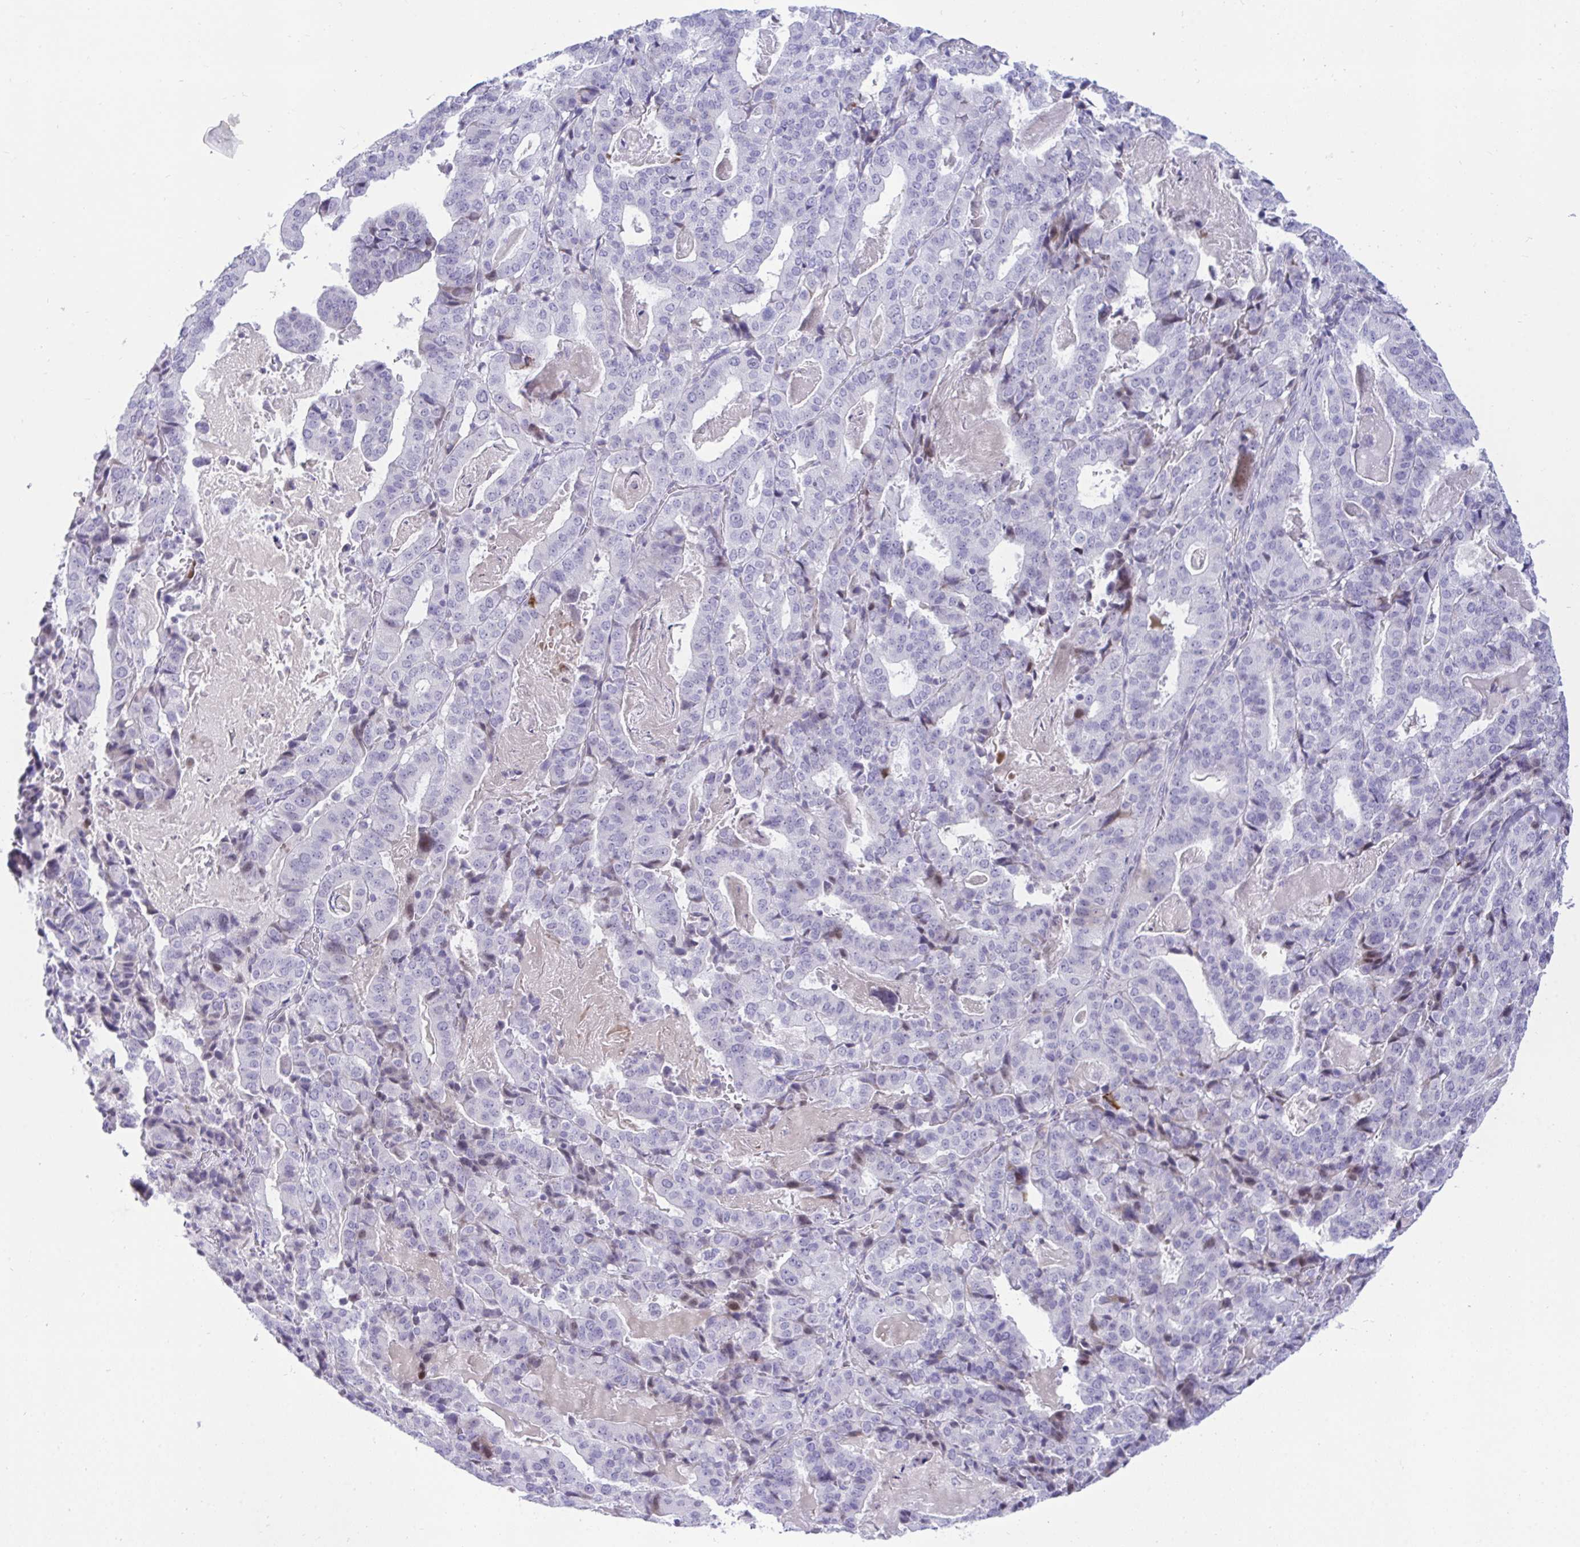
{"staining": {"intensity": "negative", "quantity": "none", "location": "none"}, "tissue": "stomach cancer", "cell_type": "Tumor cells", "image_type": "cancer", "snomed": [{"axis": "morphology", "description": "Adenocarcinoma, NOS"}, {"axis": "topography", "description": "Stomach"}], "caption": "Immunohistochemistry (IHC) of stomach cancer (adenocarcinoma) displays no expression in tumor cells. The staining was performed using DAB (3,3'-diaminobenzidine) to visualize the protein expression in brown, while the nuclei were stained in blue with hematoxylin (Magnification: 20x).", "gene": "EPOP", "patient": {"sex": "male", "age": 48}}